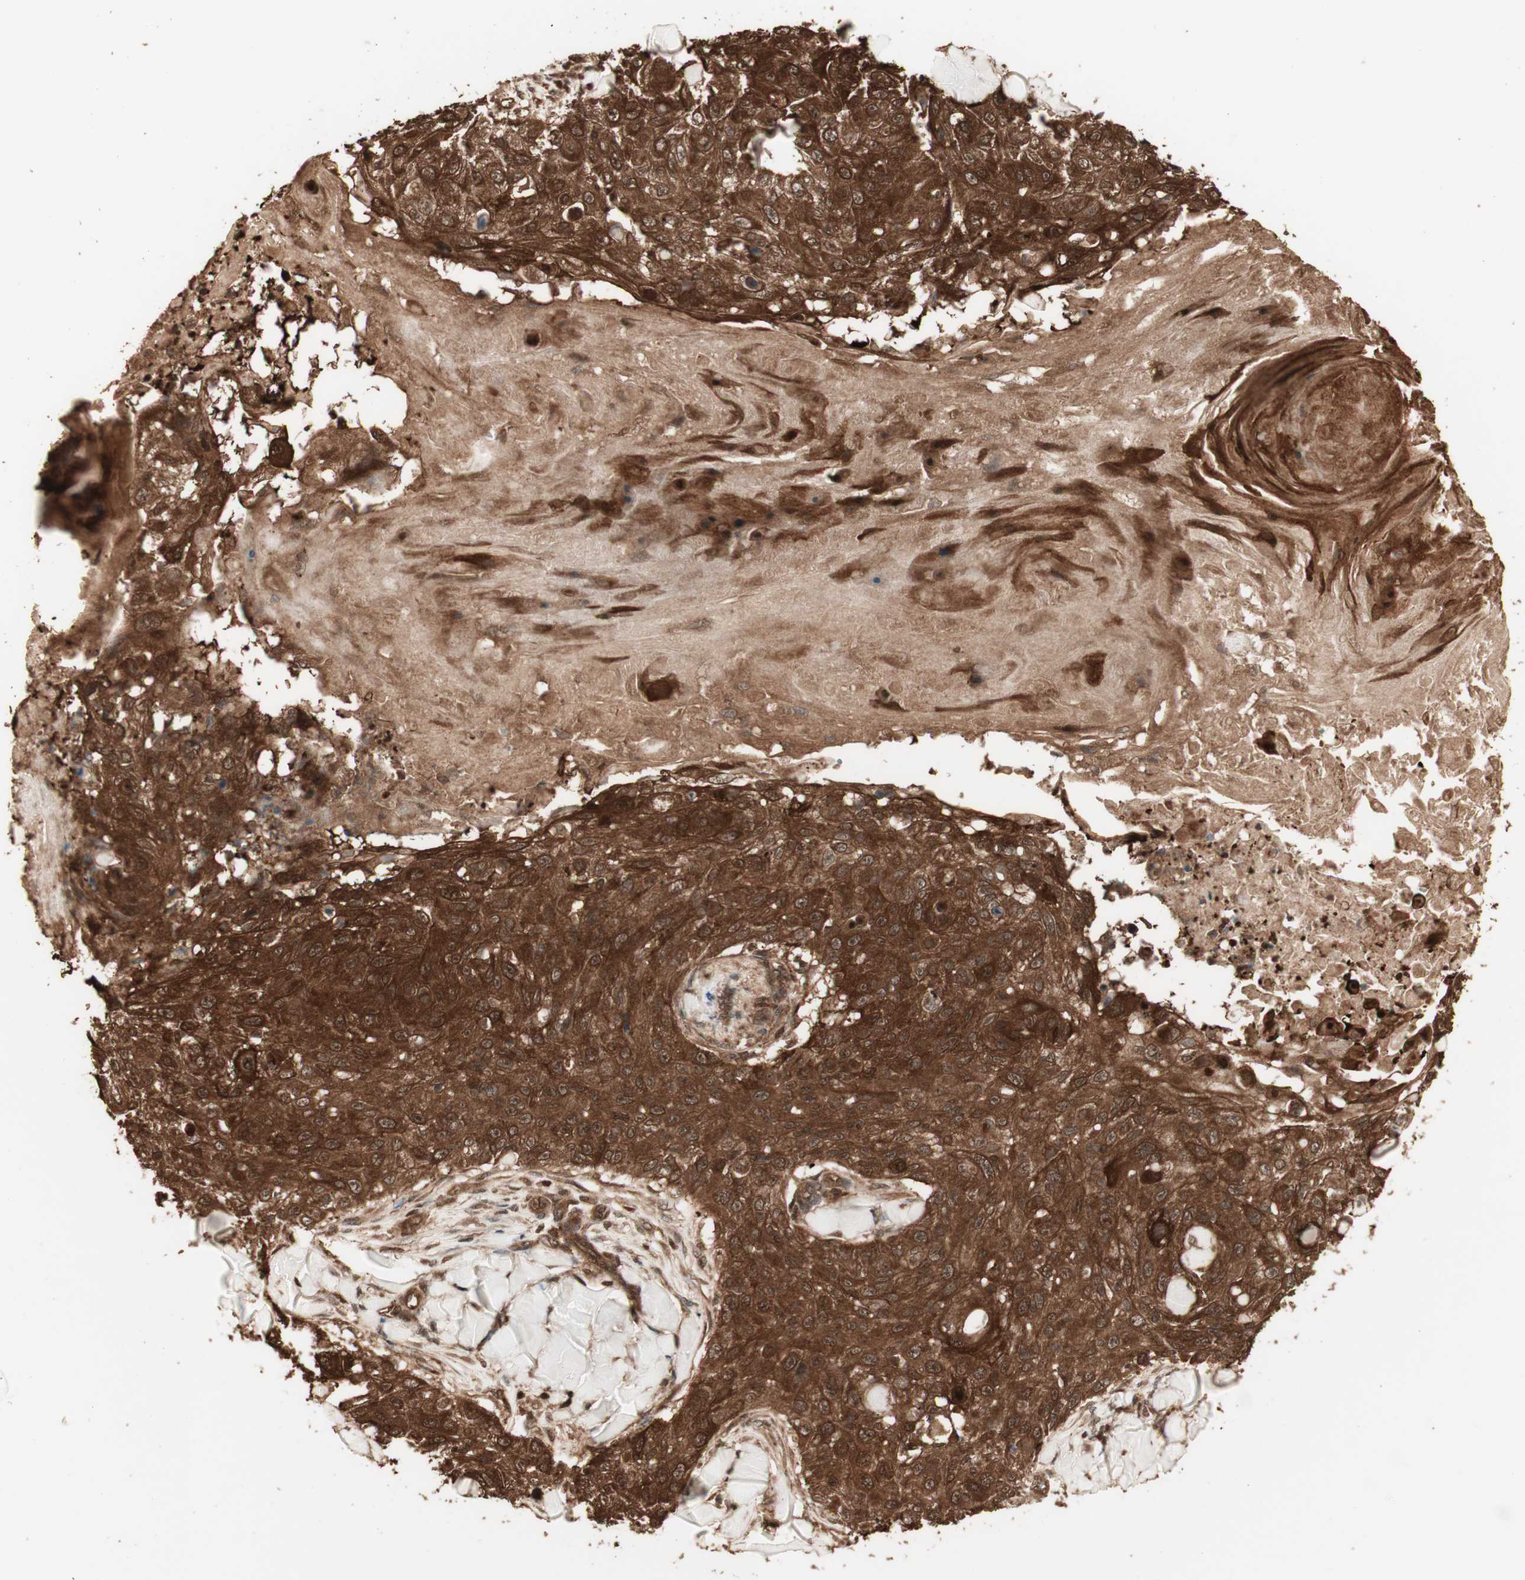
{"staining": {"intensity": "strong", "quantity": ">75%", "location": "cytoplasmic/membranous,nuclear"}, "tissue": "skin cancer", "cell_type": "Tumor cells", "image_type": "cancer", "snomed": [{"axis": "morphology", "description": "Squamous cell carcinoma, NOS"}, {"axis": "topography", "description": "Skin"}], "caption": "Squamous cell carcinoma (skin) stained with a brown dye exhibits strong cytoplasmic/membranous and nuclear positive staining in approximately >75% of tumor cells.", "gene": "YWHAB", "patient": {"sex": "male", "age": 86}}